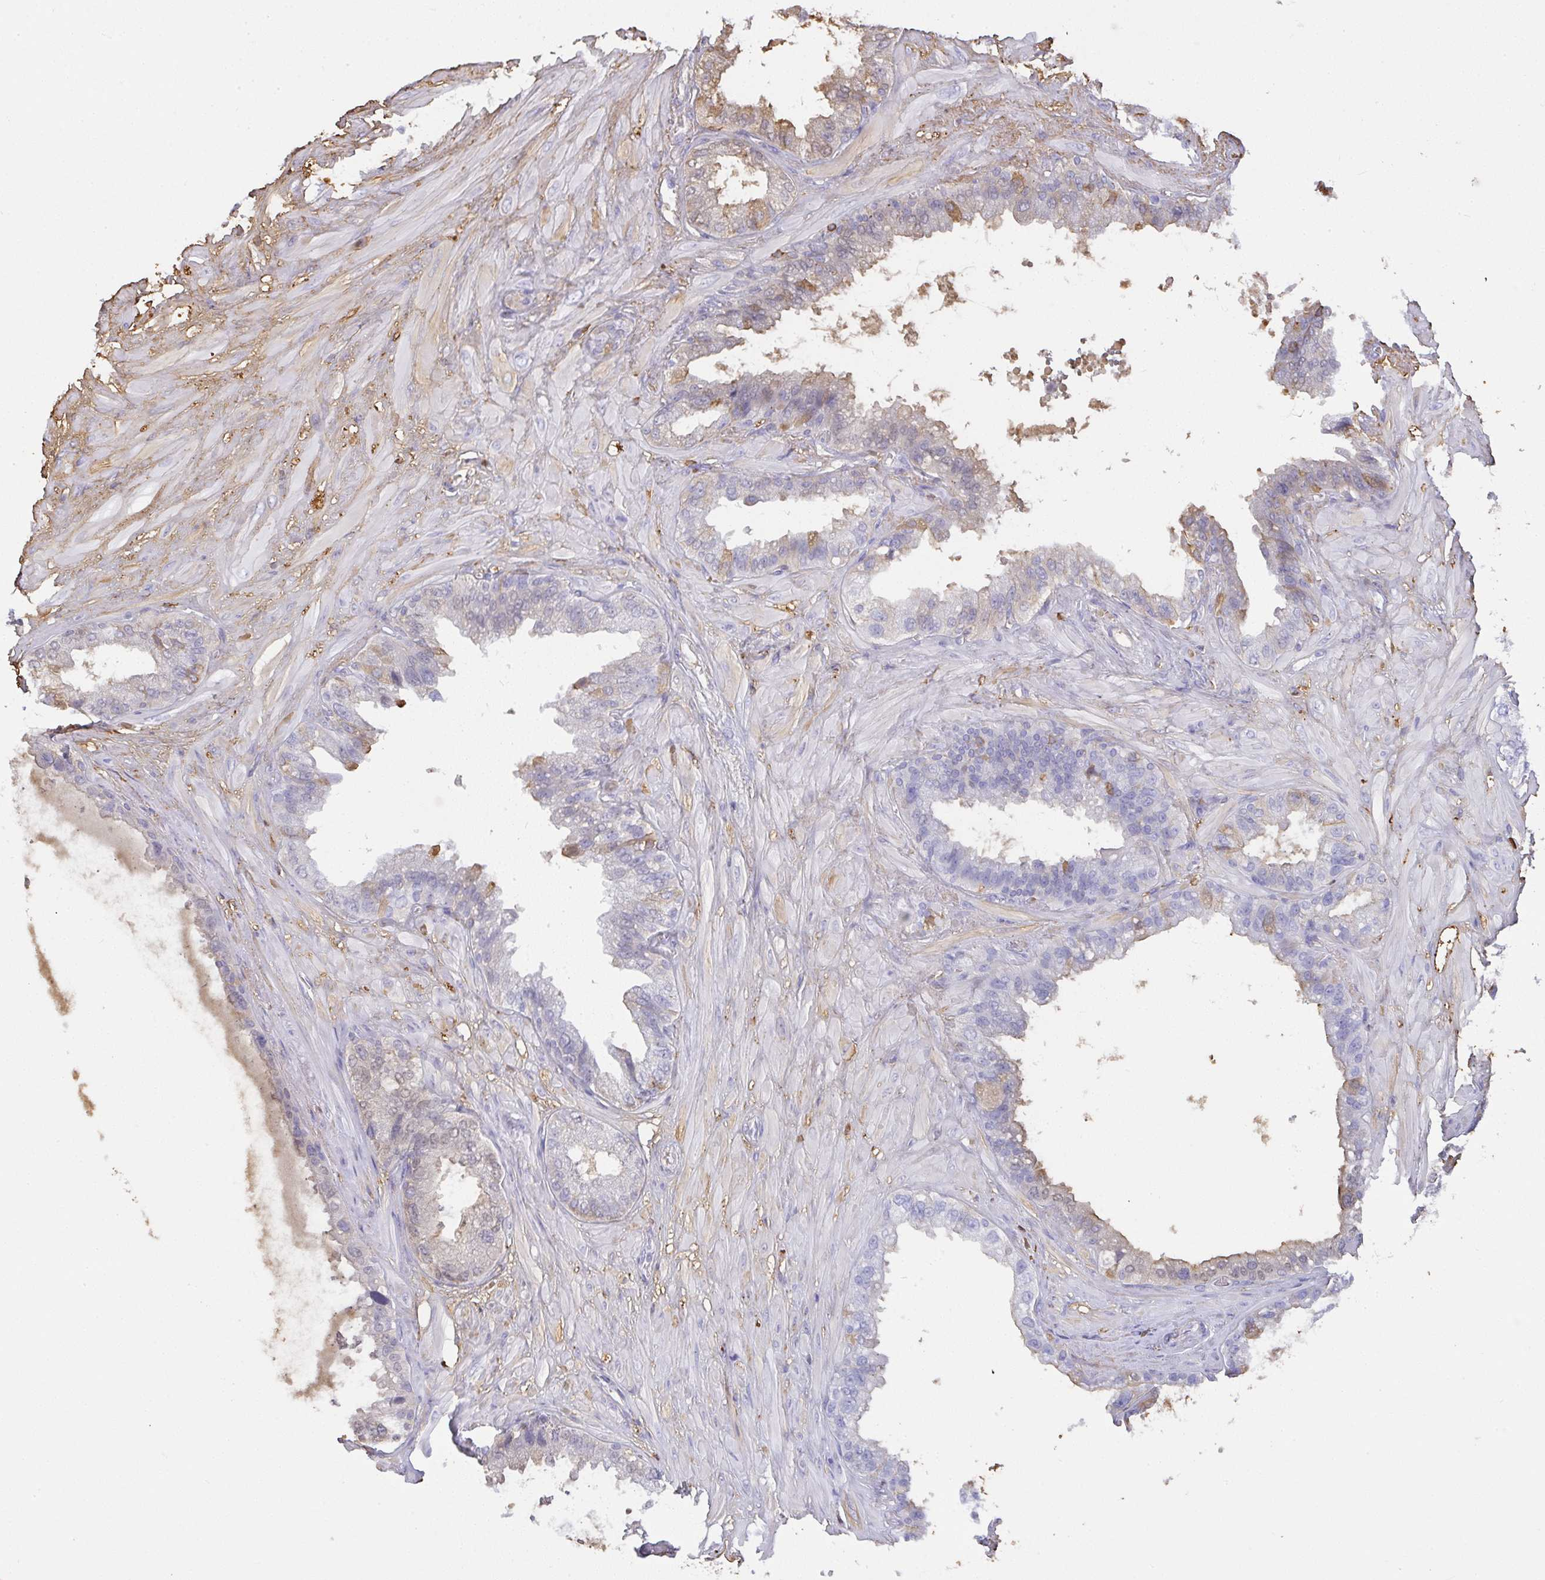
{"staining": {"intensity": "moderate", "quantity": "<25%", "location": "cytoplasmic/membranous"}, "tissue": "seminal vesicle", "cell_type": "Glandular cells", "image_type": "normal", "snomed": [{"axis": "morphology", "description": "Normal tissue, NOS"}, {"axis": "topography", "description": "Seminal veicle"}, {"axis": "topography", "description": "Peripheral nerve tissue"}], "caption": "Protein staining of normal seminal vesicle shows moderate cytoplasmic/membranous staining in approximately <25% of glandular cells. (DAB (3,3'-diaminobenzidine) = brown stain, brightfield microscopy at high magnification).", "gene": "SMYD5", "patient": {"sex": "male", "age": 76}}